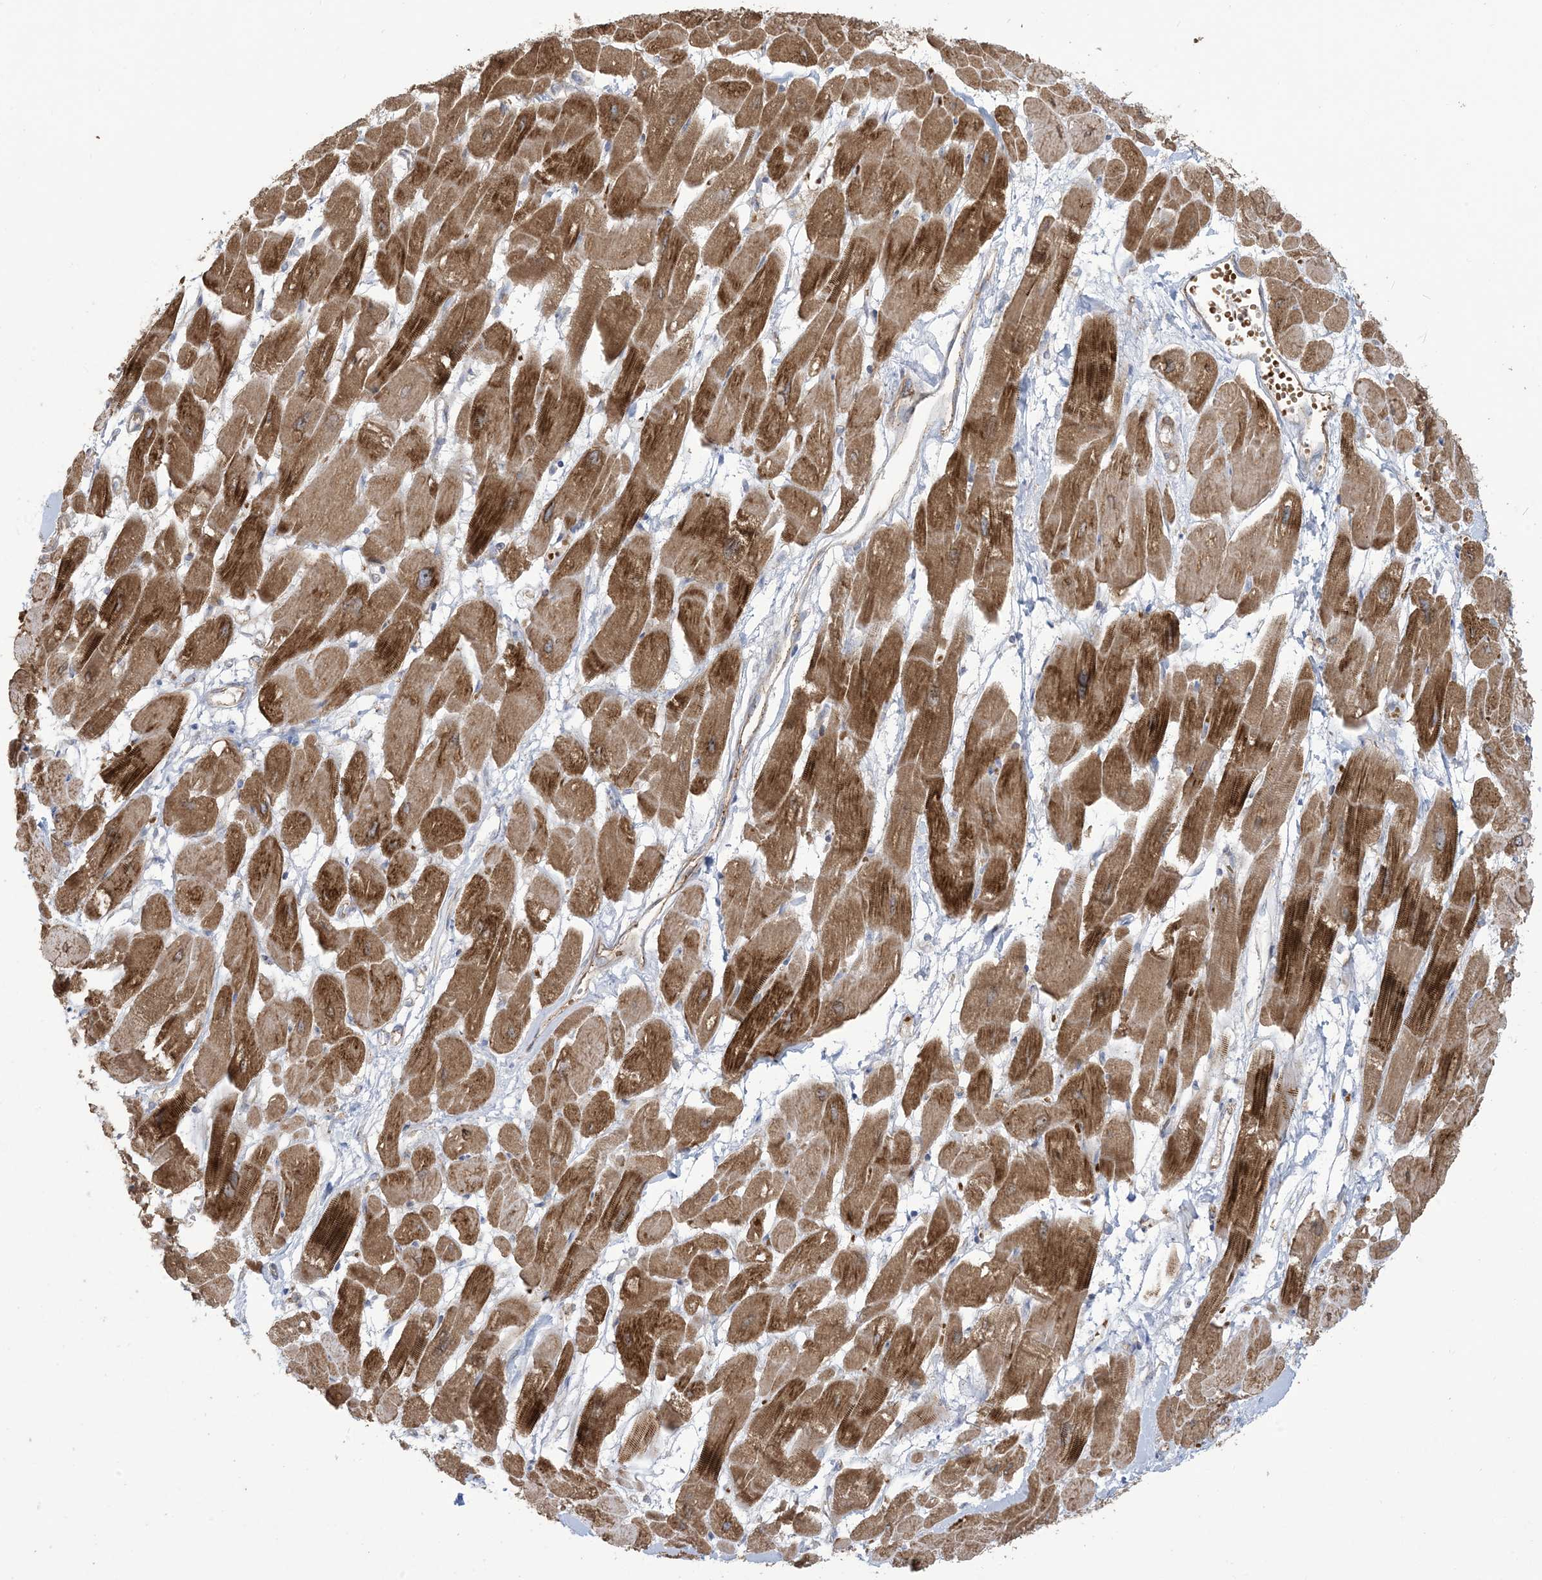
{"staining": {"intensity": "strong", "quantity": ">75%", "location": "cytoplasmic/membranous"}, "tissue": "heart muscle", "cell_type": "Cardiomyocytes", "image_type": "normal", "snomed": [{"axis": "morphology", "description": "Normal tissue, NOS"}, {"axis": "topography", "description": "Heart"}], "caption": "Cardiomyocytes demonstrate strong cytoplasmic/membranous expression in about >75% of cells in normal heart muscle. (DAB IHC with brightfield microscopy, high magnification).", "gene": "KLHL18", "patient": {"sex": "female", "age": 54}}